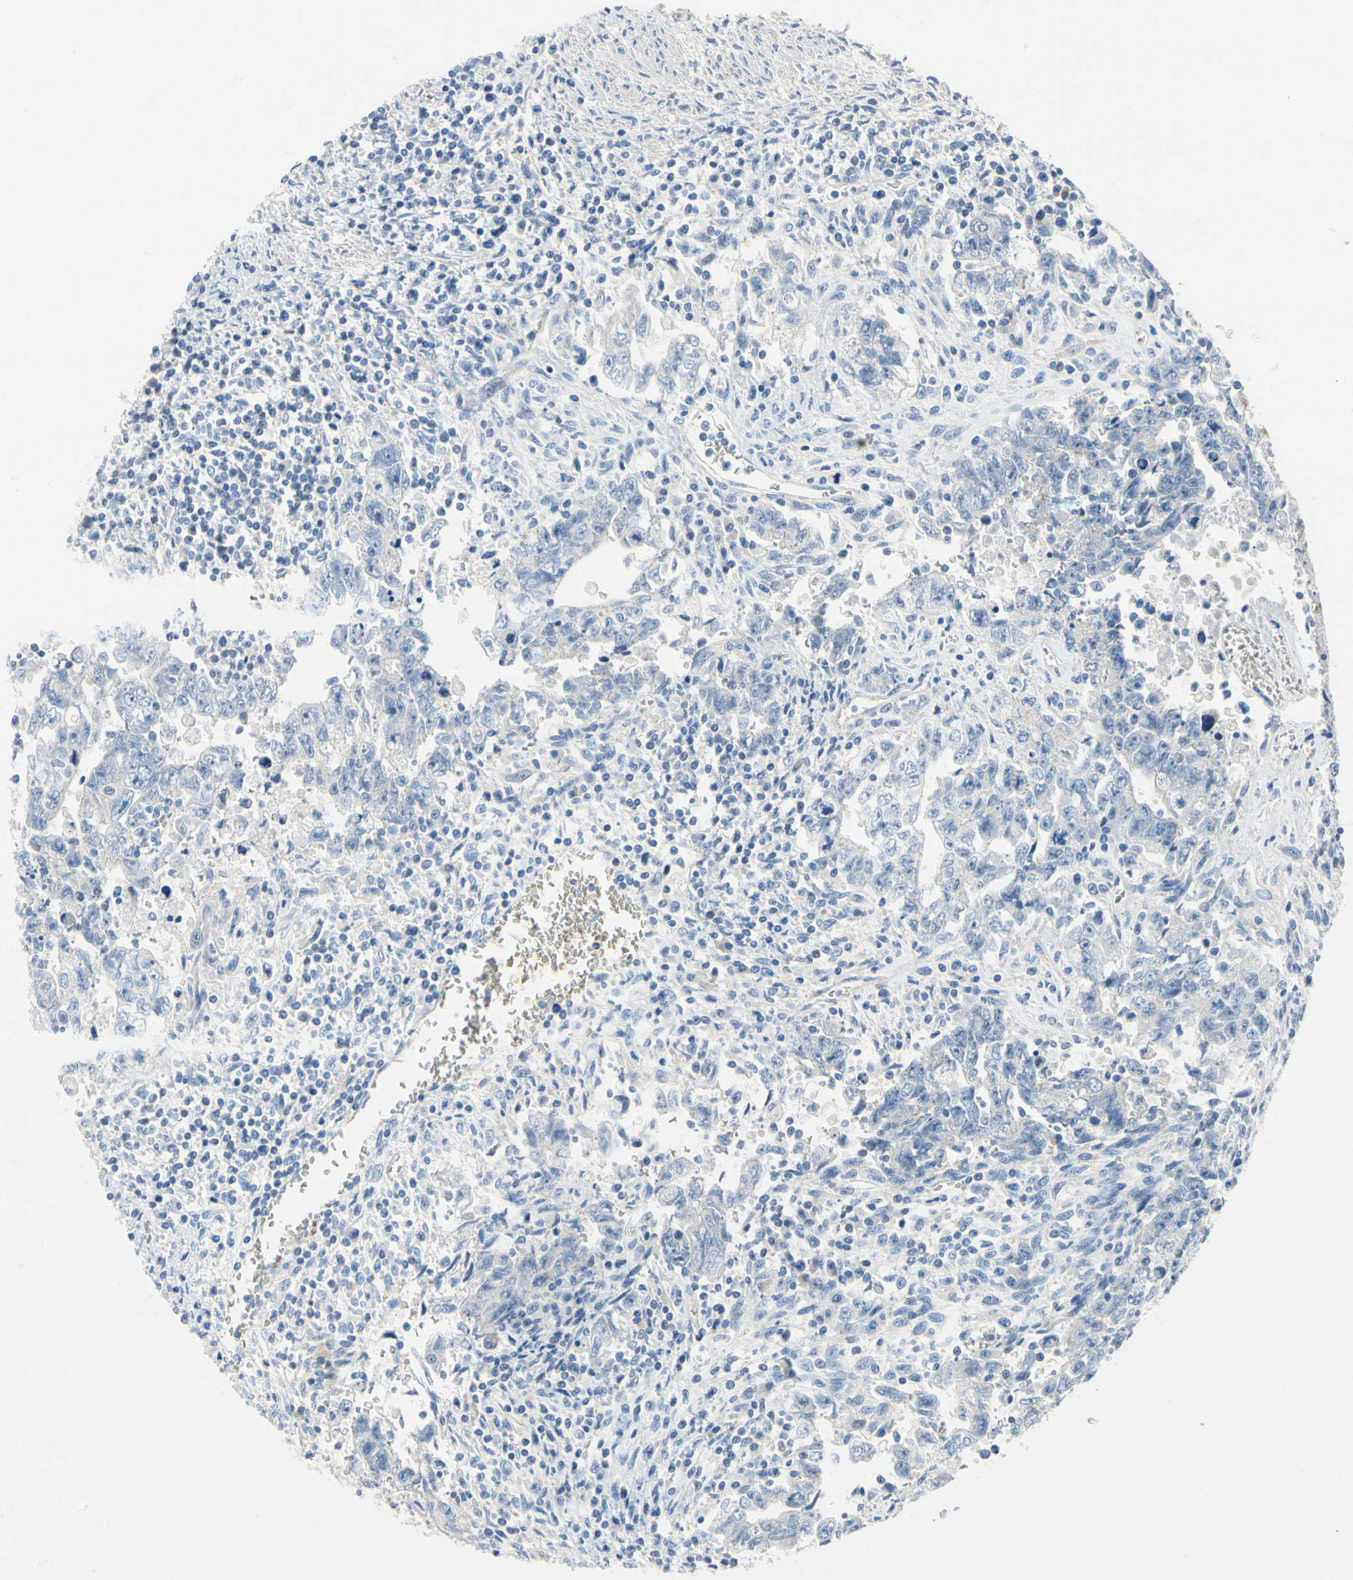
{"staining": {"intensity": "negative", "quantity": "none", "location": "none"}, "tissue": "testis cancer", "cell_type": "Tumor cells", "image_type": "cancer", "snomed": [{"axis": "morphology", "description": "Carcinoma, Embryonal, NOS"}, {"axis": "topography", "description": "Testis"}], "caption": "There is no significant staining in tumor cells of testis embryonal carcinoma.", "gene": "CA14", "patient": {"sex": "male", "age": 28}}